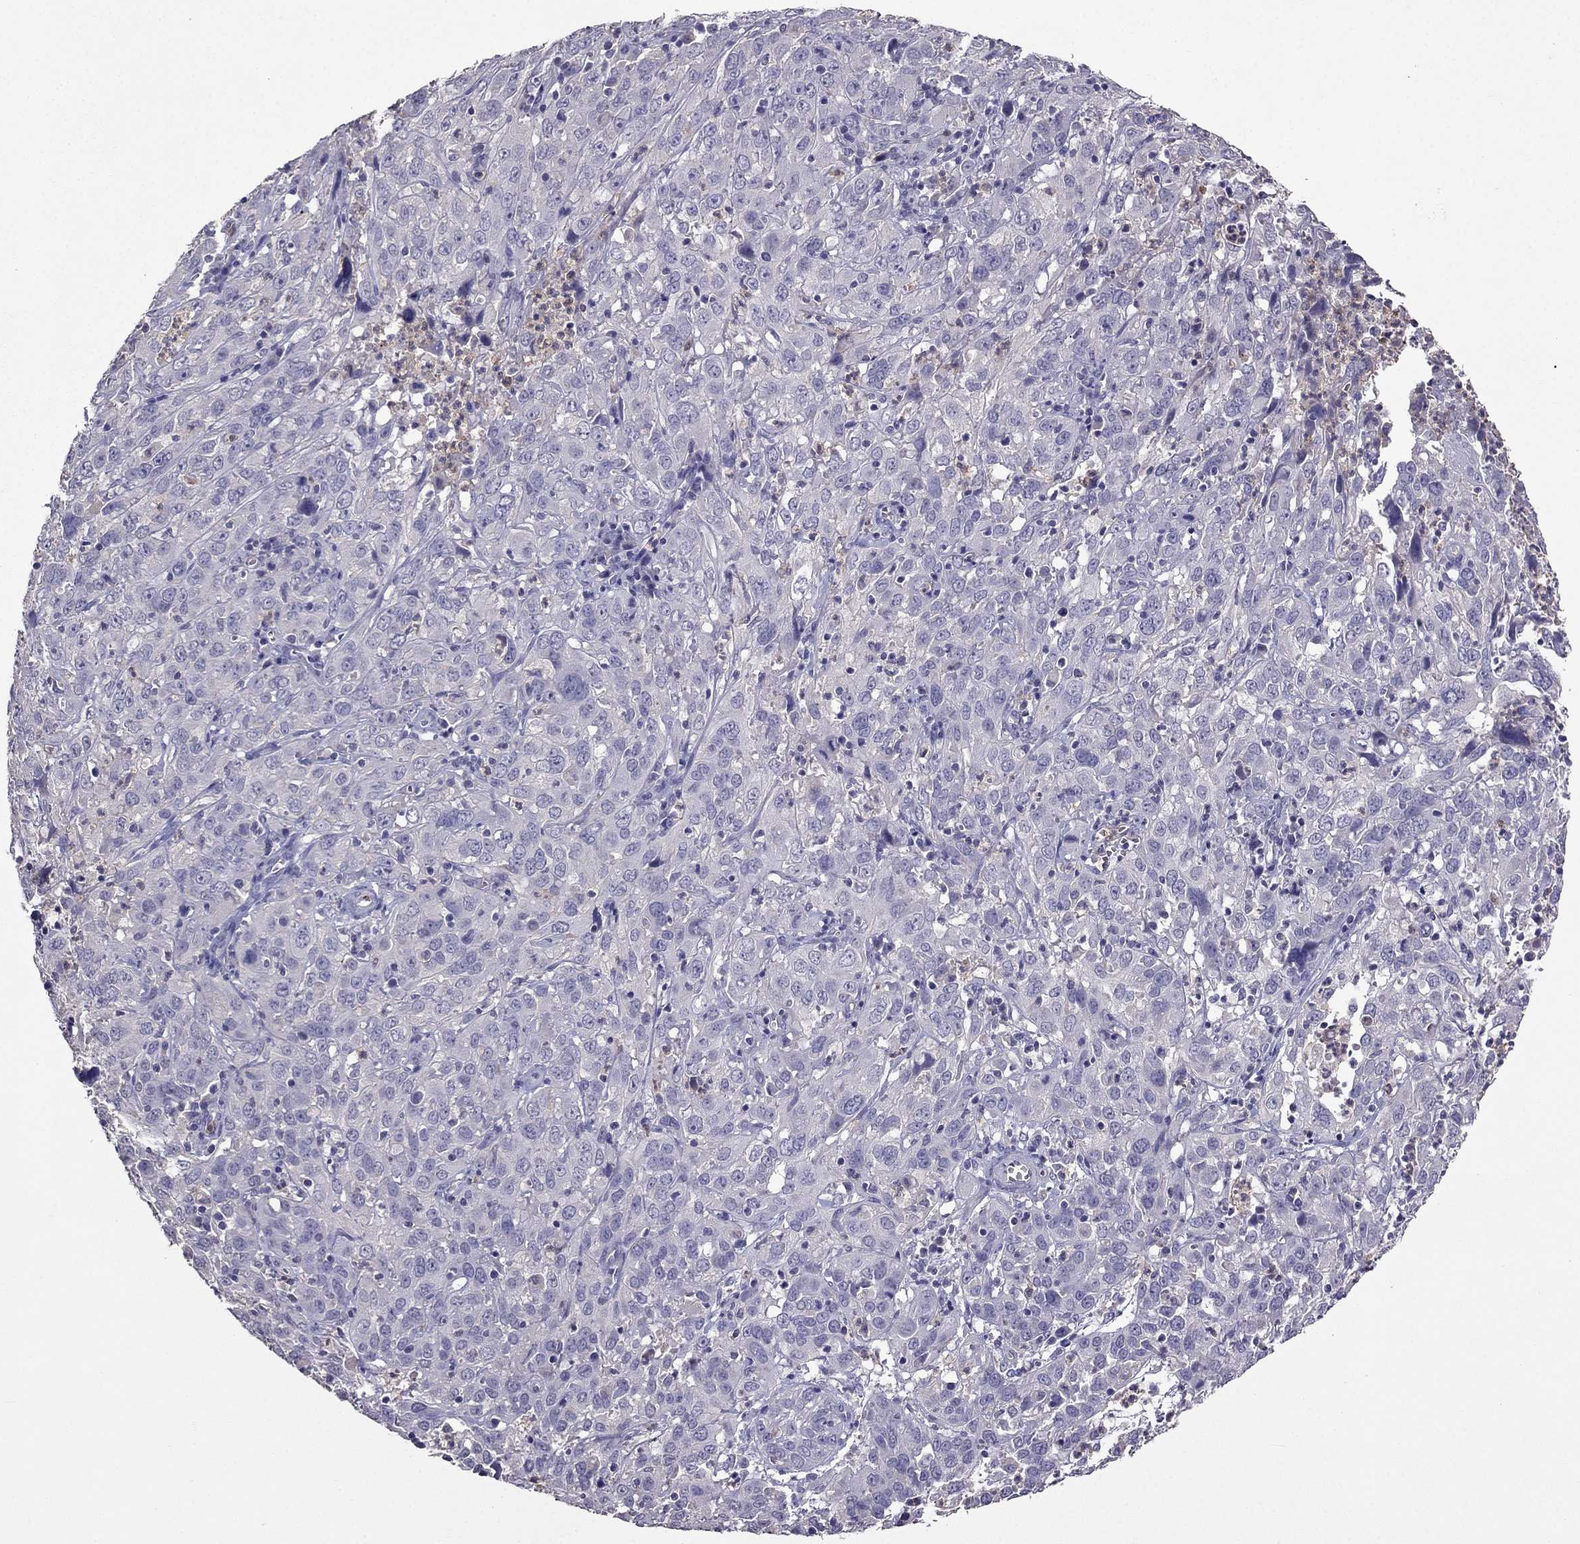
{"staining": {"intensity": "negative", "quantity": "none", "location": "none"}, "tissue": "cervical cancer", "cell_type": "Tumor cells", "image_type": "cancer", "snomed": [{"axis": "morphology", "description": "Squamous cell carcinoma, NOS"}, {"axis": "topography", "description": "Cervix"}], "caption": "The immunohistochemistry histopathology image has no significant expression in tumor cells of cervical cancer tissue.", "gene": "RFLNB", "patient": {"sex": "female", "age": 32}}